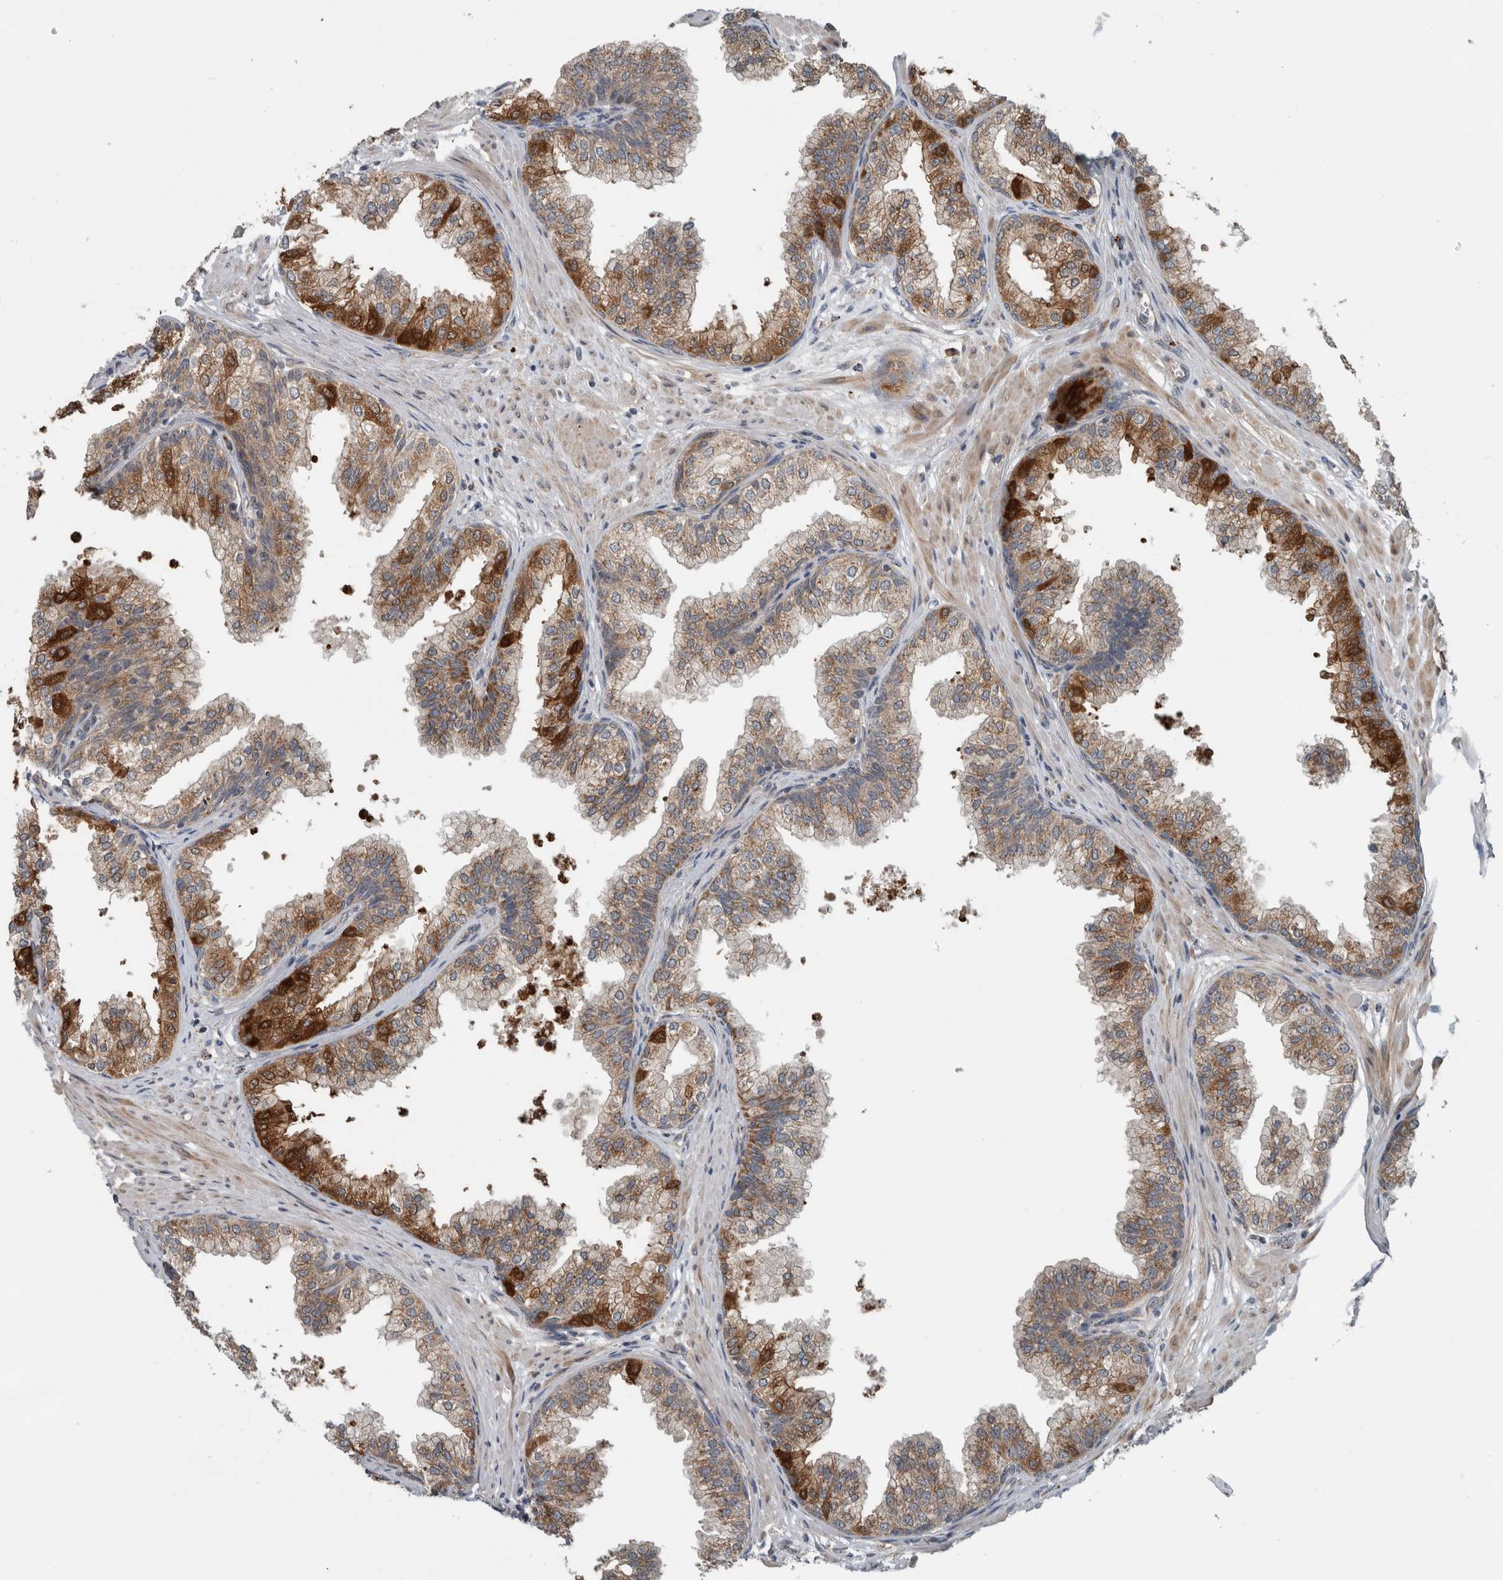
{"staining": {"intensity": "moderate", "quantity": ">75%", "location": "cytoplasmic/membranous"}, "tissue": "prostate", "cell_type": "Glandular cells", "image_type": "normal", "snomed": [{"axis": "morphology", "description": "Normal tissue, NOS"}, {"axis": "morphology", "description": "Urothelial carcinoma, Low grade"}, {"axis": "topography", "description": "Urinary bladder"}, {"axis": "topography", "description": "Prostate"}], "caption": "Immunohistochemistry photomicrograph of normal prostate stained for a protein (brown), which shows medium levels of moderate cytoplasmic/membranous expression in about >75% of glandular cells.", "gene": "GBA2", "patient": {"sex": "male", "age": 60}}